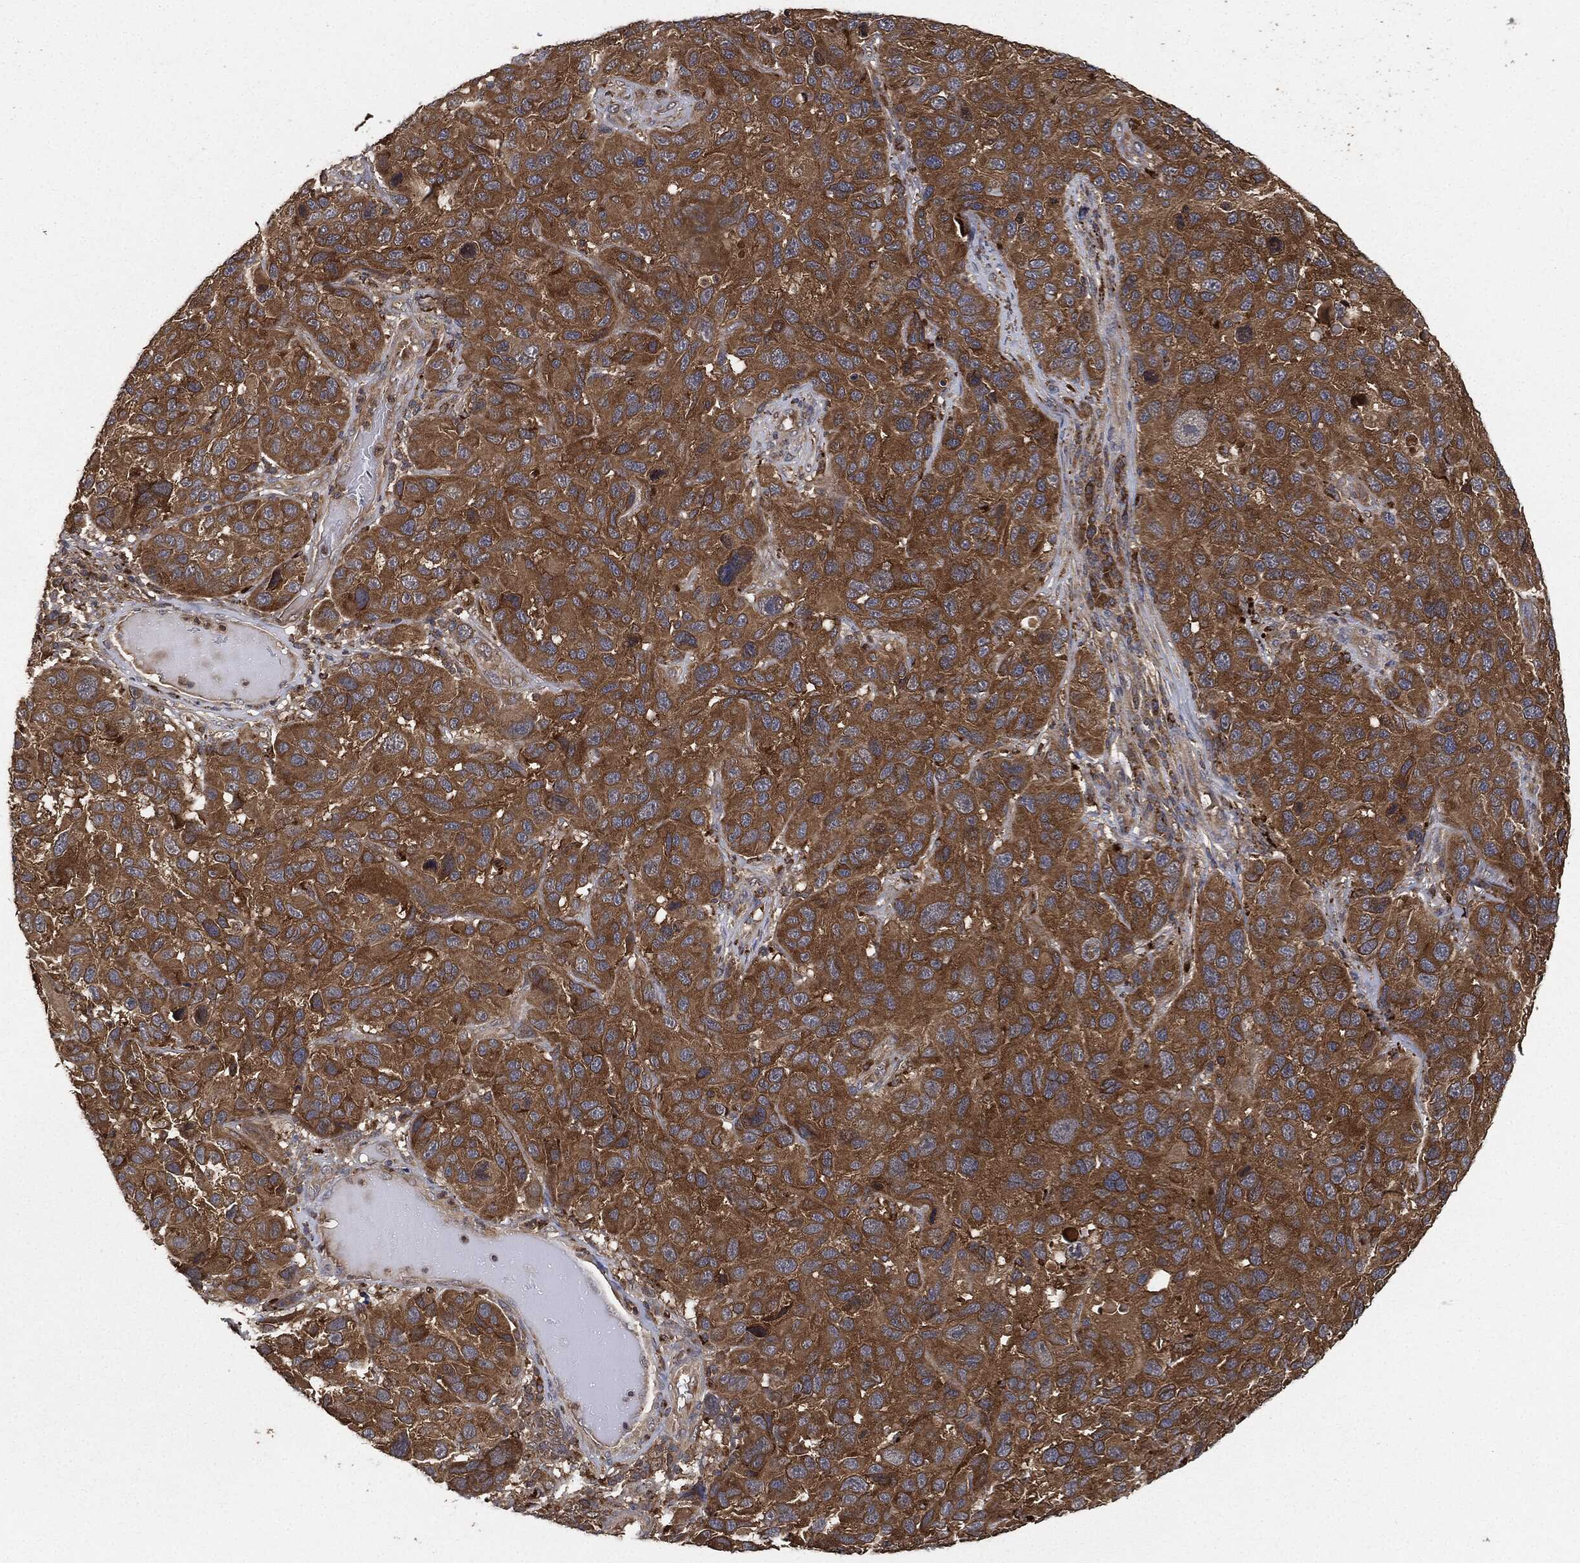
{"staining": {"intensity": "strong", "quantity": ">75%", "location": "cytoplasmic/membranous"}, "tissue": "melanoma", "cell_type": "Tumor cells", "image_type": "cancer", "snomed": [{"axis": "morphology", "description": "Malignant melanoma, NOS"}, {"axis": "topography", "description": "Skin"}], "caption": "Immunohistochemical staining of human melanoma exhibits high levels of strong cytoplasmic/membranous protein positivity in about >75% of tumor cells.", "gene": "BRAF", "patient": {"sex": "male", "age": 53}}